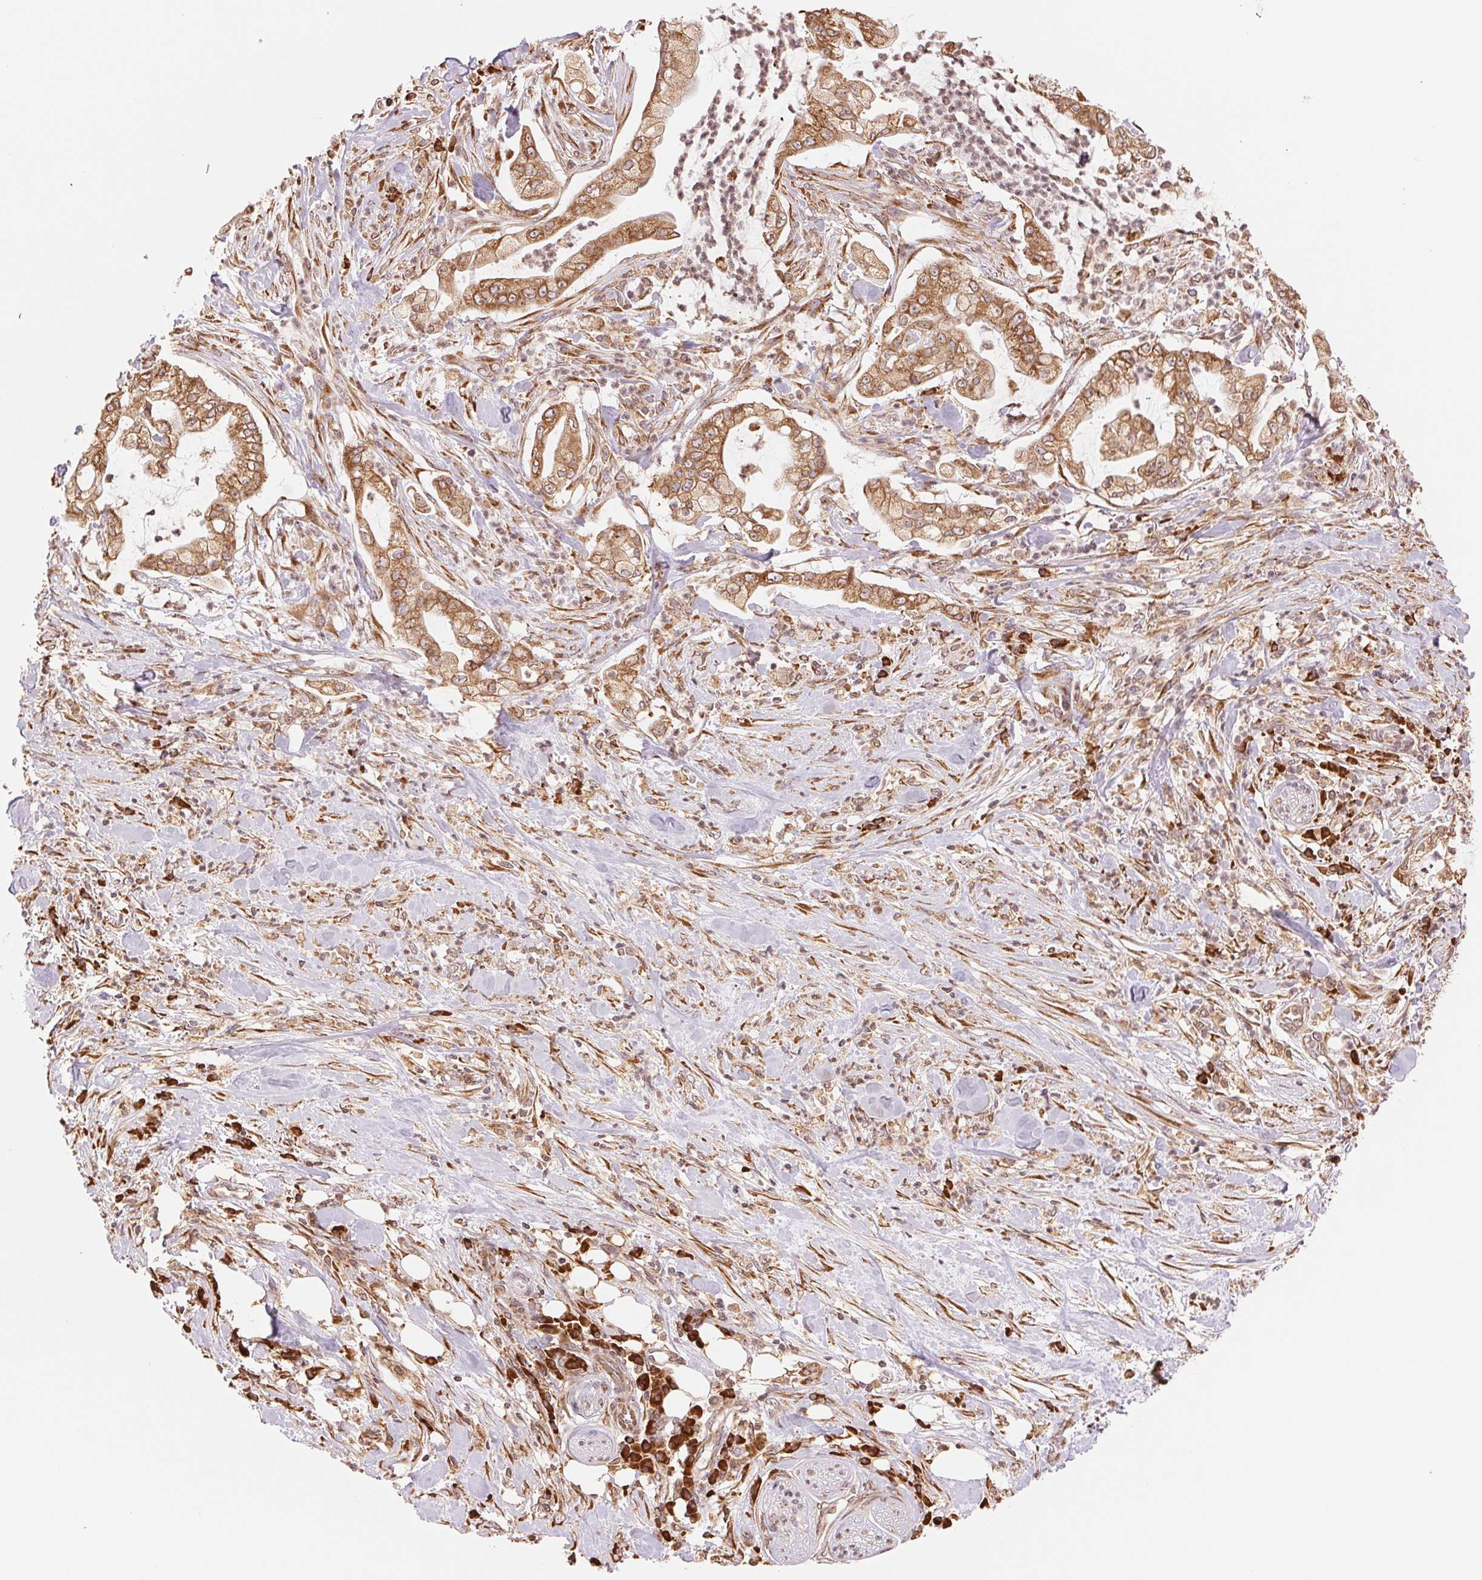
{"staining": {"intensity": "moderate", "quantity": ">75%", "location": "cytoplasmic/membranous"}, "tissue": "pancreatic cancer", "cell_type": "Tumor cells", "image_type": "cancer", "snomed": [{"axis": "morphology", "description": "Adenocarcinoma, NOS"}, {"axis": "topography", "description": "Pancreas"}], "caption": "Immunohistochemistry histopathology image of pancreatic cancer stained for a protein (brown), which reveals medium levels of moderate cytoplasmic/membranous positivity in about >75% of tumor cells.", "gene": "RPN1", "patient": {"sex": "female", "age": 69}}